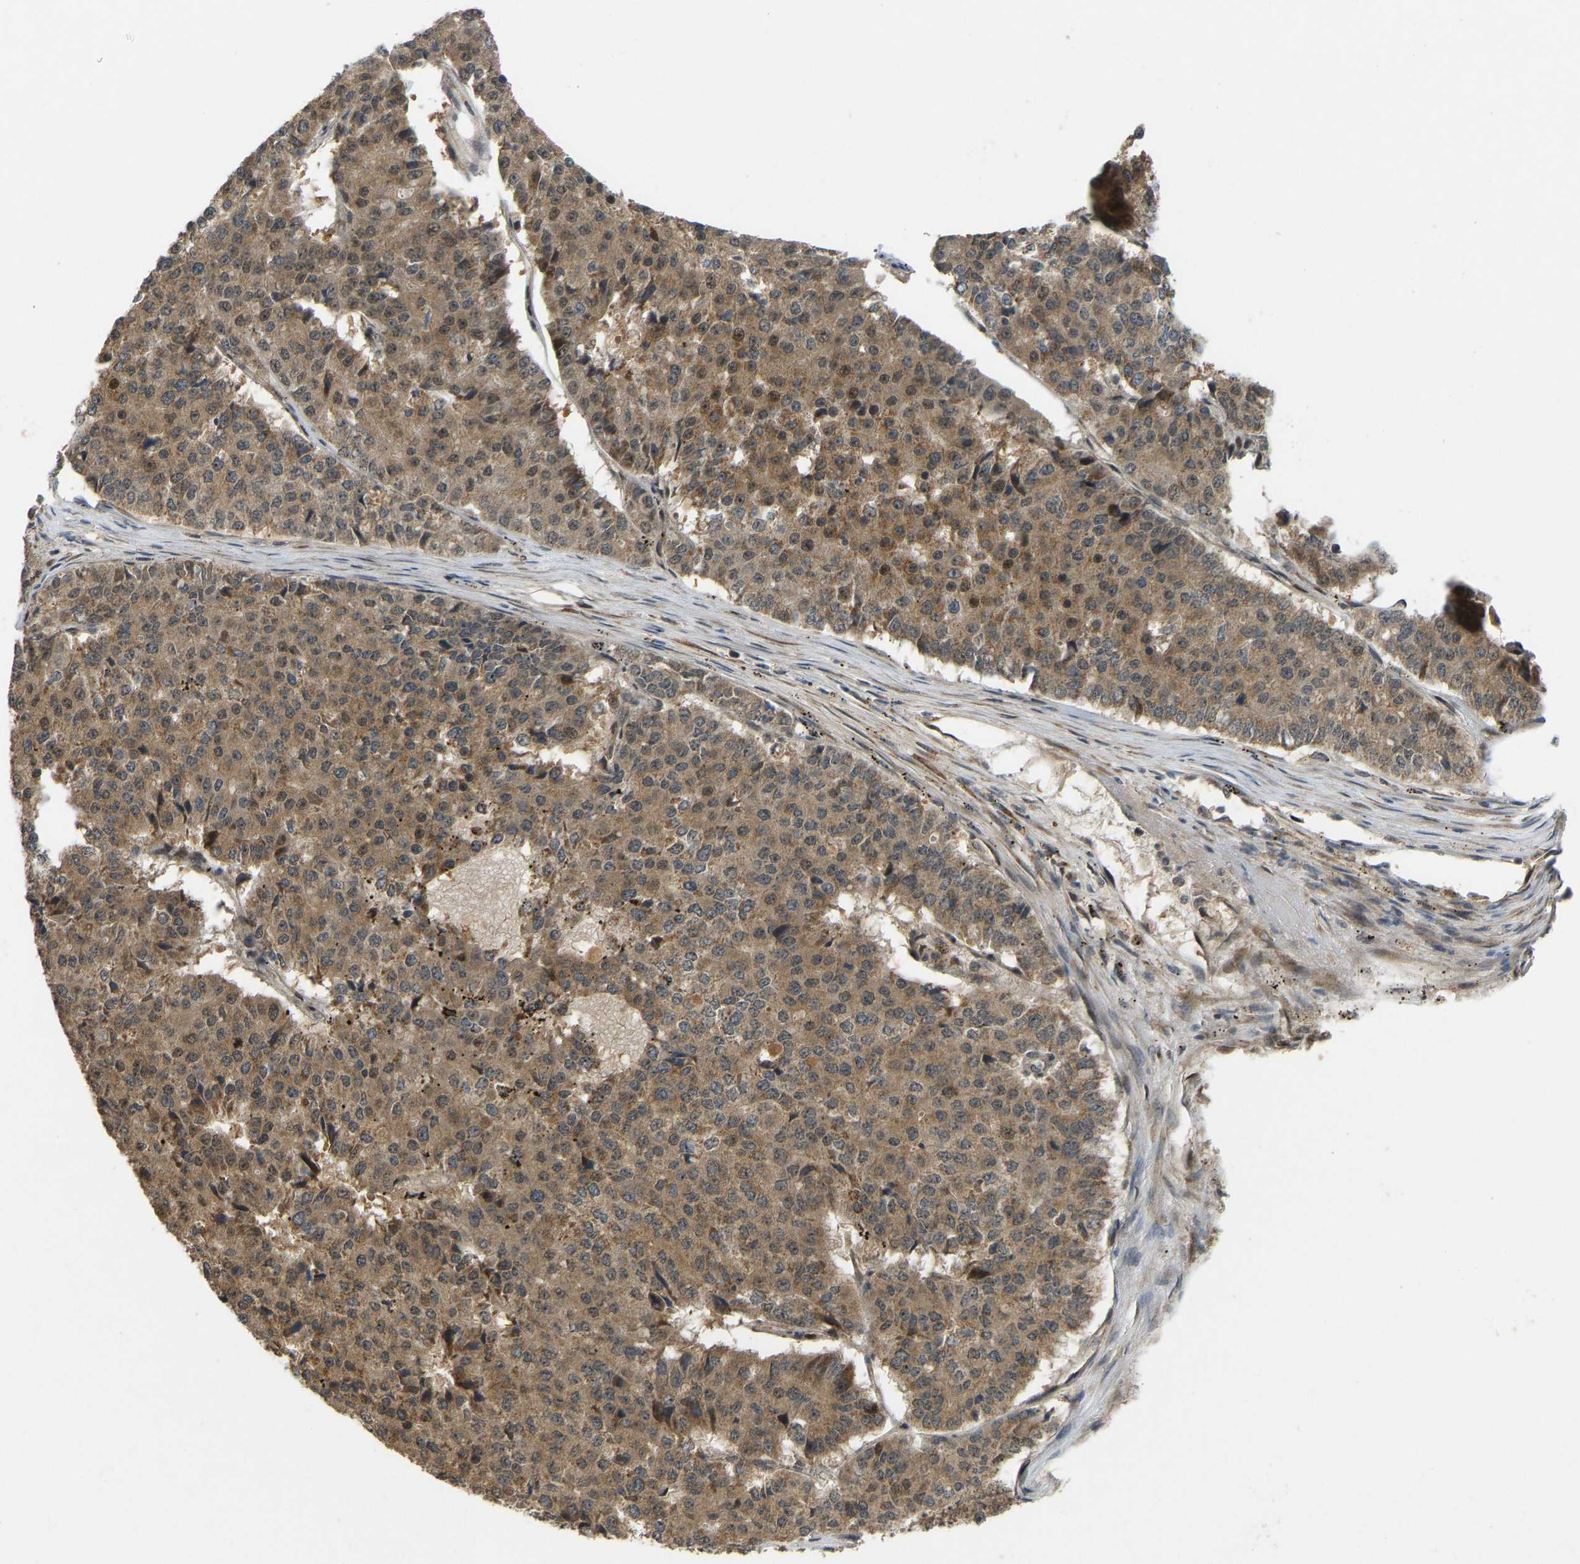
{"staining": {"intensity": "moderate", "quantity": ">75%", "location": "cytoplasmic/membranous"}, "tissue": "pancreatic cancer", "cell_type": "Tumor cells", "image_type": "cancer", "snomed": [{"axis": "morphology", "description": "Adenocarcinoma, NOS"}, {"axis": "topography", "description": "Pancreas"}], "caption": "Immunohistochemistry photomicrograph of neoplastic tissue: human pancreatic adenocarcinoma stained using IHC demonstrates medium levels of moderate protein expression localized specifically in the cytoplasmic/membranous of tumor cells, appearing as a cytoplasmic/membranous brown color.", "gene": "ACADS", "patient": {"sex": "male", "age": 50}}